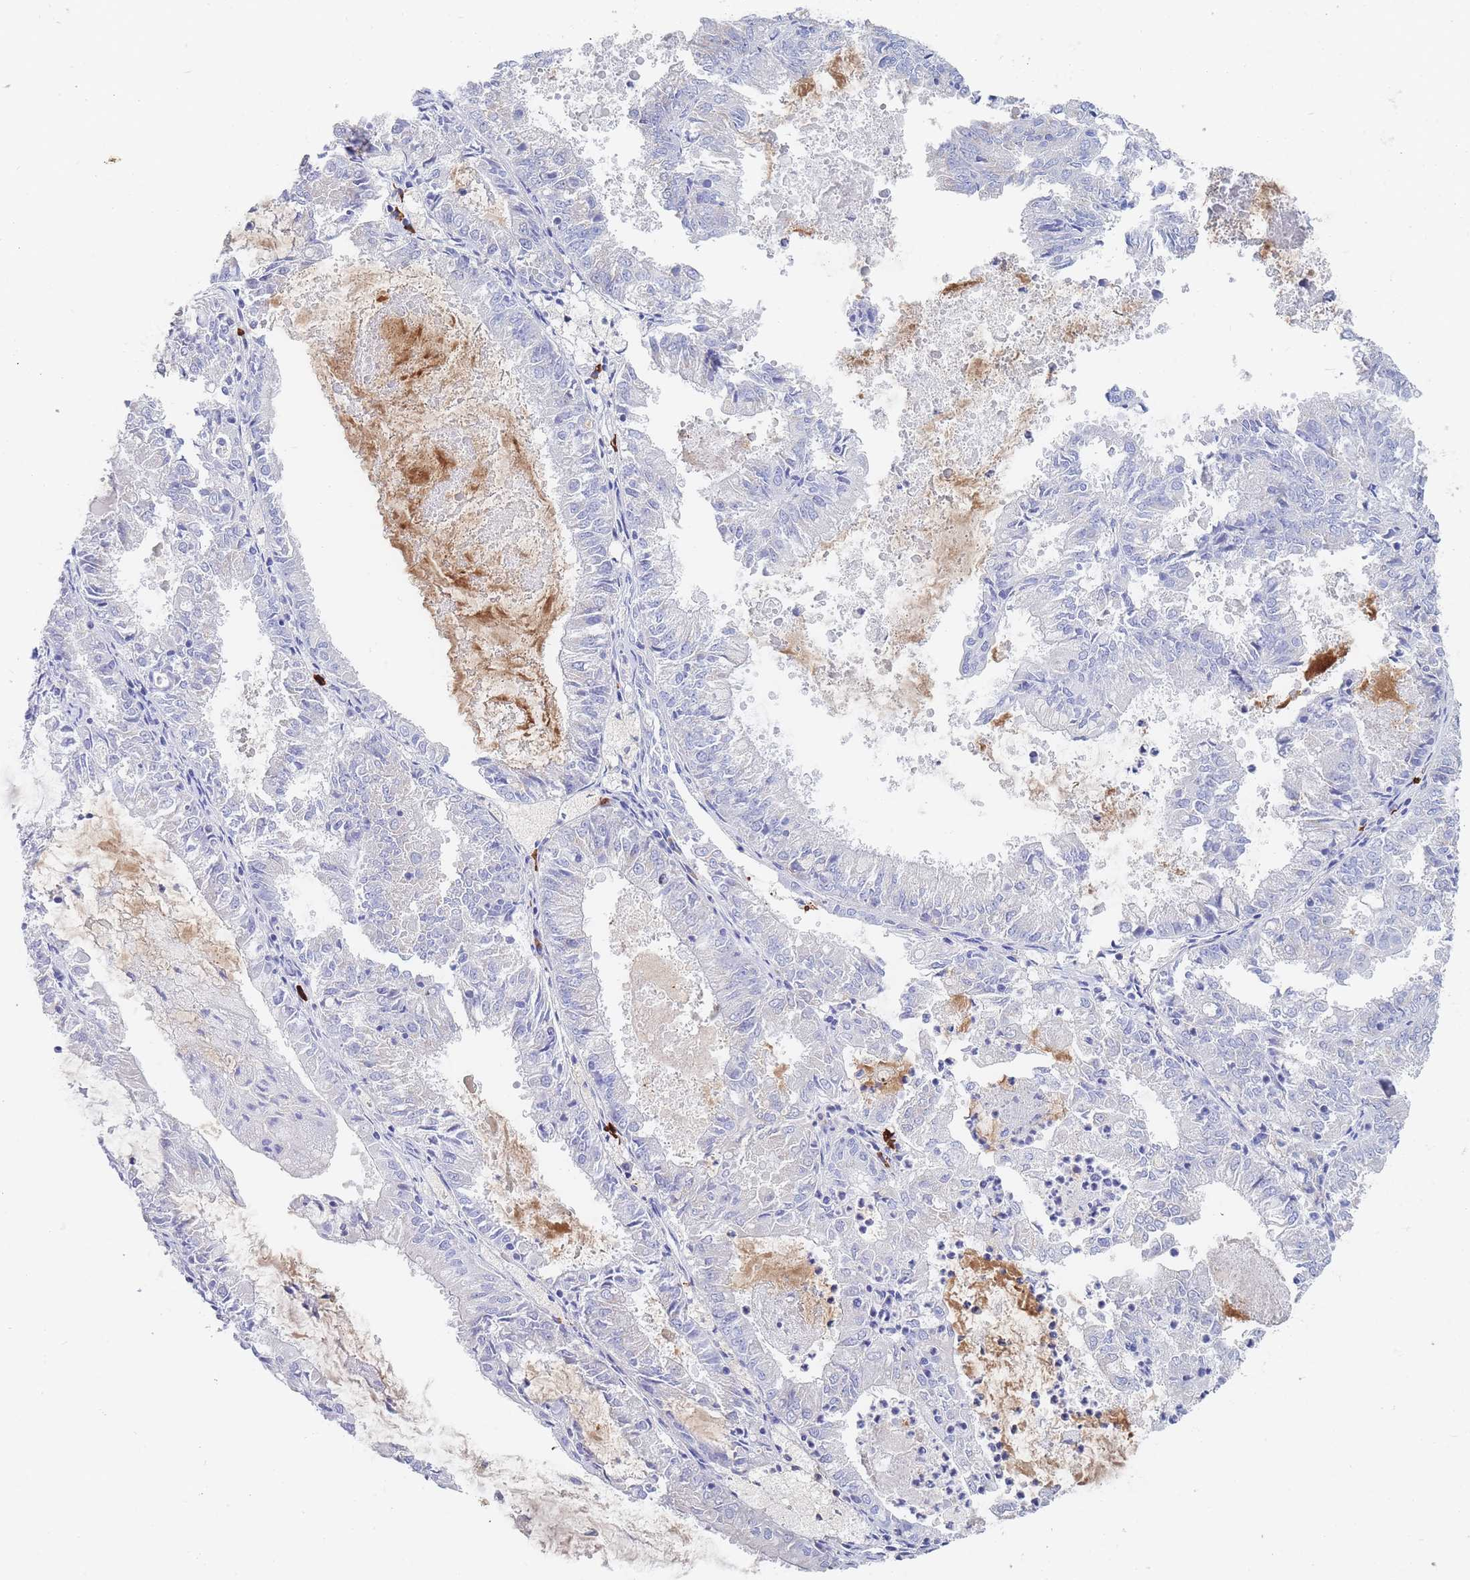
{"staining": {"intensity": "negative", "quantity": "none", "location": "none"}, "tissue": "endometrial cancer", "cell_type": "Tumor cells", "image_type": "cancer", "snomed": [{"axis": "morphology", "description": "Adenocarcinoma, NOS"}, {"axis": "topography", "description": "Endometrium"}], "caption": "Immunohistochemistry of human endometrial cancer (adenocarcinoma) displays no expression in tumor cells.", "gene": "SLC25A35", "patient": {"sex": "female", "age": 57}}